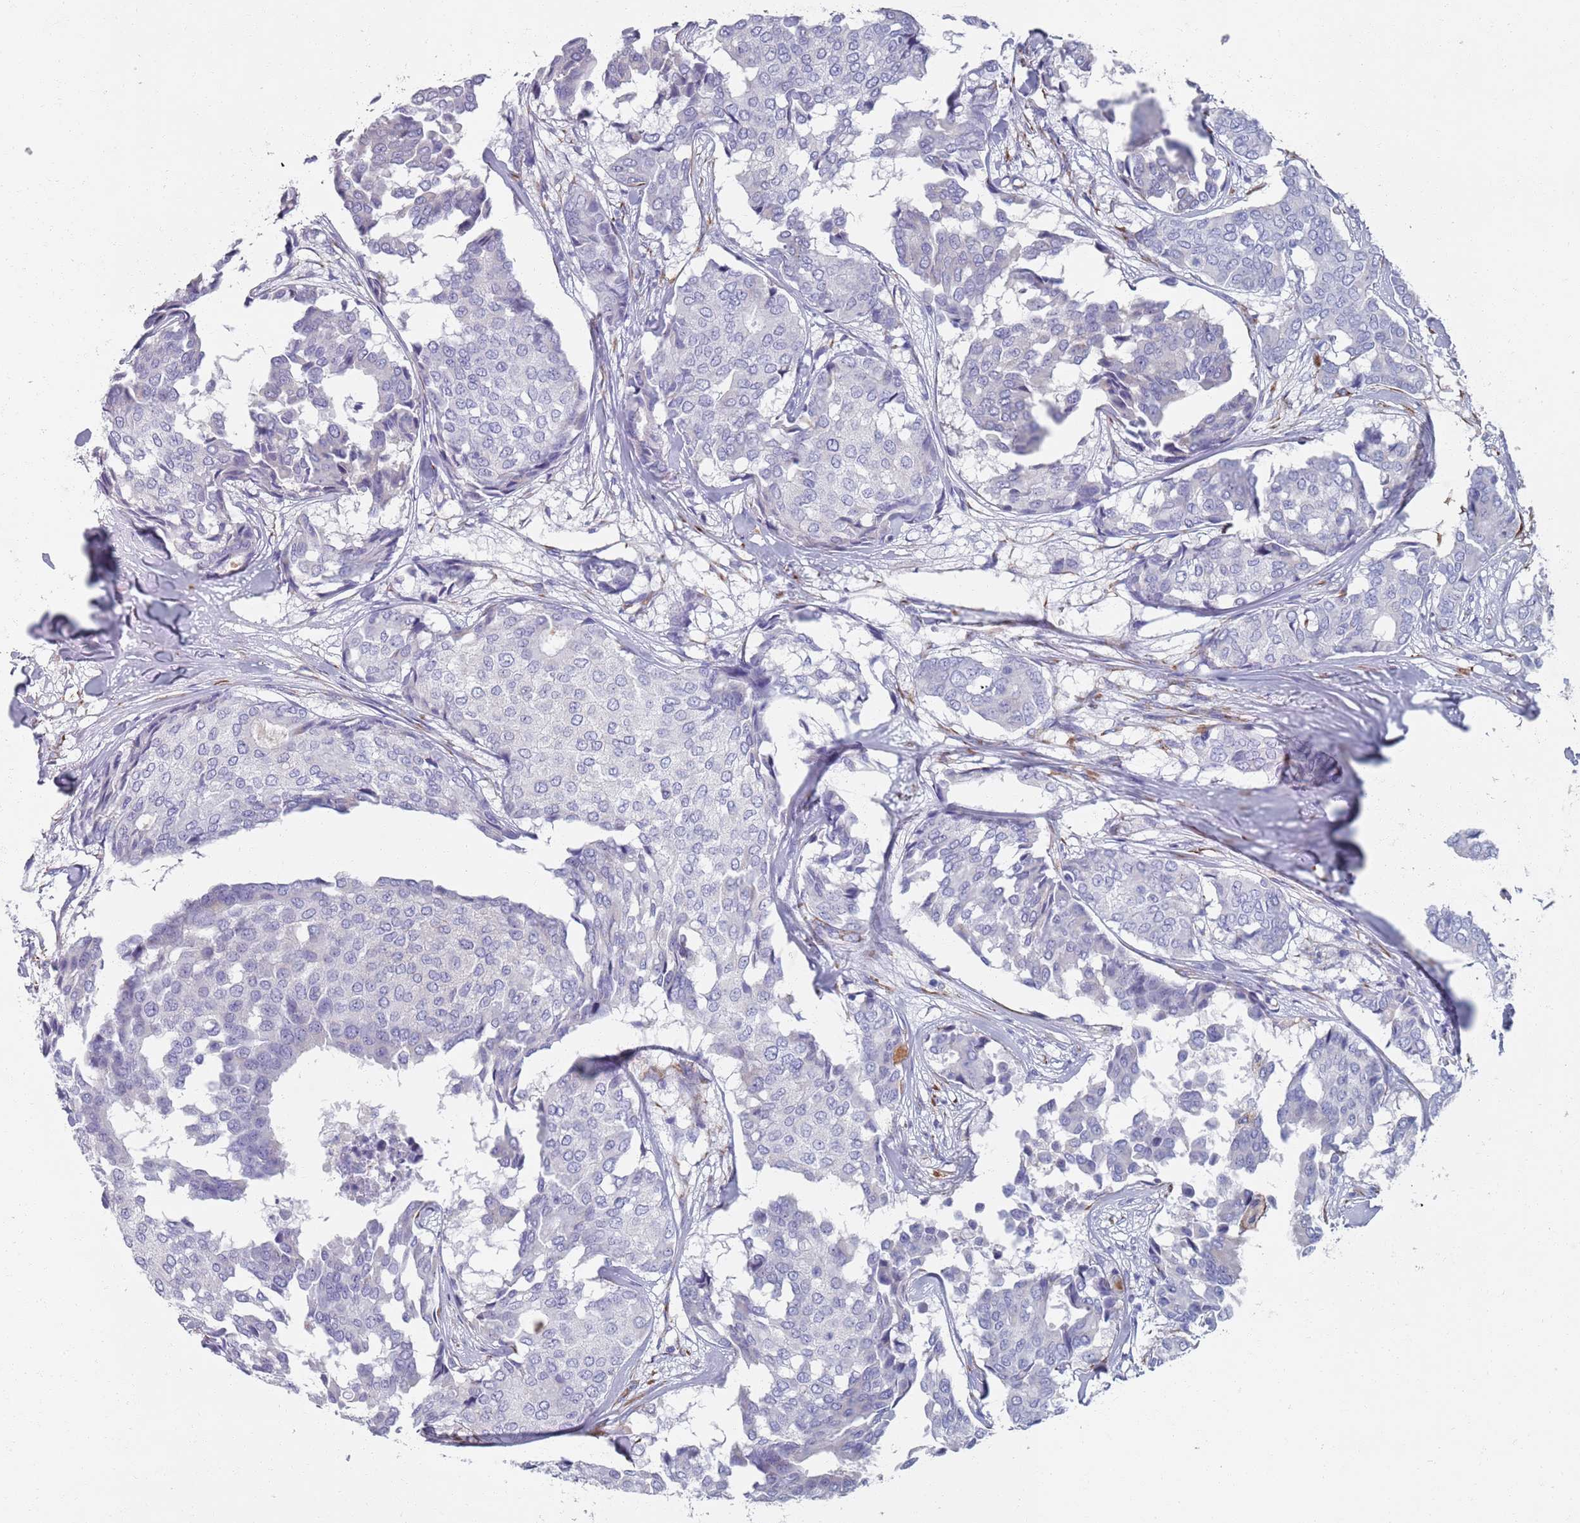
{"staining": {"intensity": "negative", "quantity": "none", "location": "none"}, "tissue": "breast cancer", "cell_type": "Tumor cells", "image_type": "cancer", "snomed": [{"axis": "morphology", "description": "Duct carcinoma"}, {"axis": "topography", "description": "Breast"}], "caption": "Immunohistochemistry of breast intraductal carcinoma reveals no staining in tumor cells.", "gene": "PLOD1", "patient": {"sex": "female", "age": 75}}